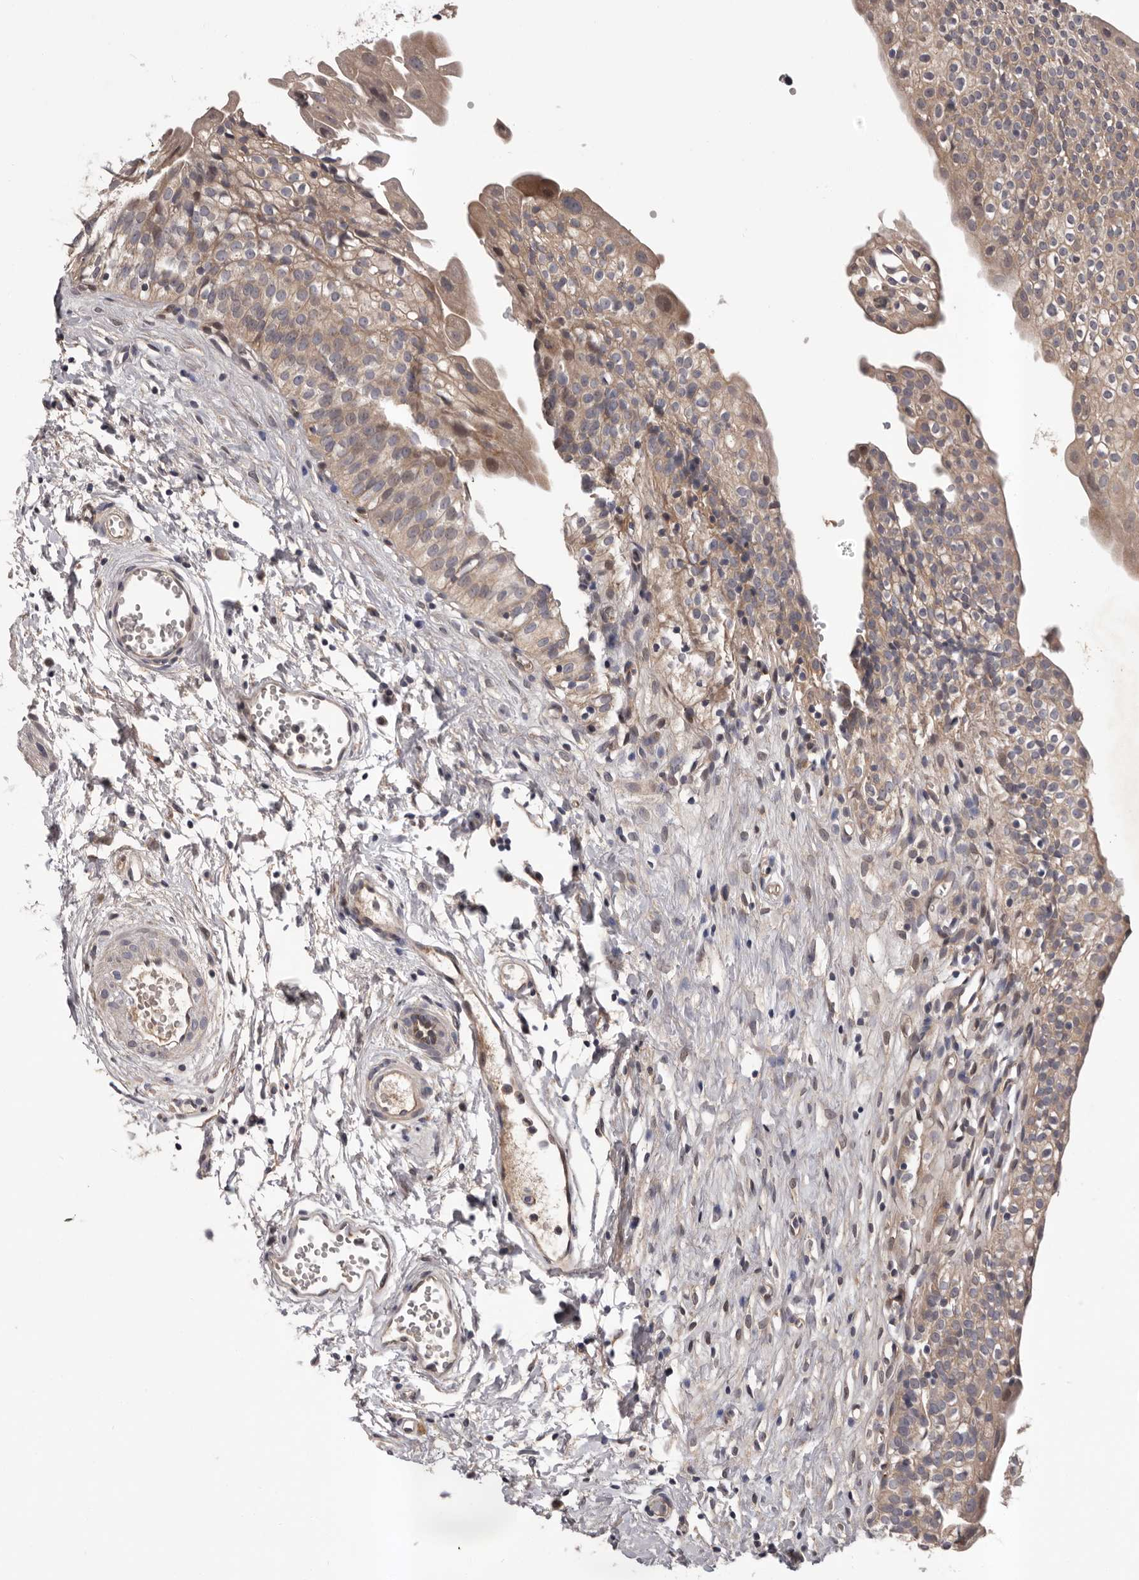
{"staining": {"intensity": "moderate", "quantity": ">75%", "location": "cytoplasmic/membranous"}, "tissue": "urinary bladder", "cell_type": "Urothelial cells", "image_type": "normal", "snomed": [{"axis": "morphology", "description": "Normal tissue, NOS"}, {"axis": "topography", "description": "Urinary bladder"}], "caption": "About >75% of urothelial cells in unremarkable urinary bladder show moderate cytoplasmic/membranous protein staining as visualized by brown immunohistochemical staining.", "gene": "PRKD1", "patient": {"sex": "male", "age": 51}}